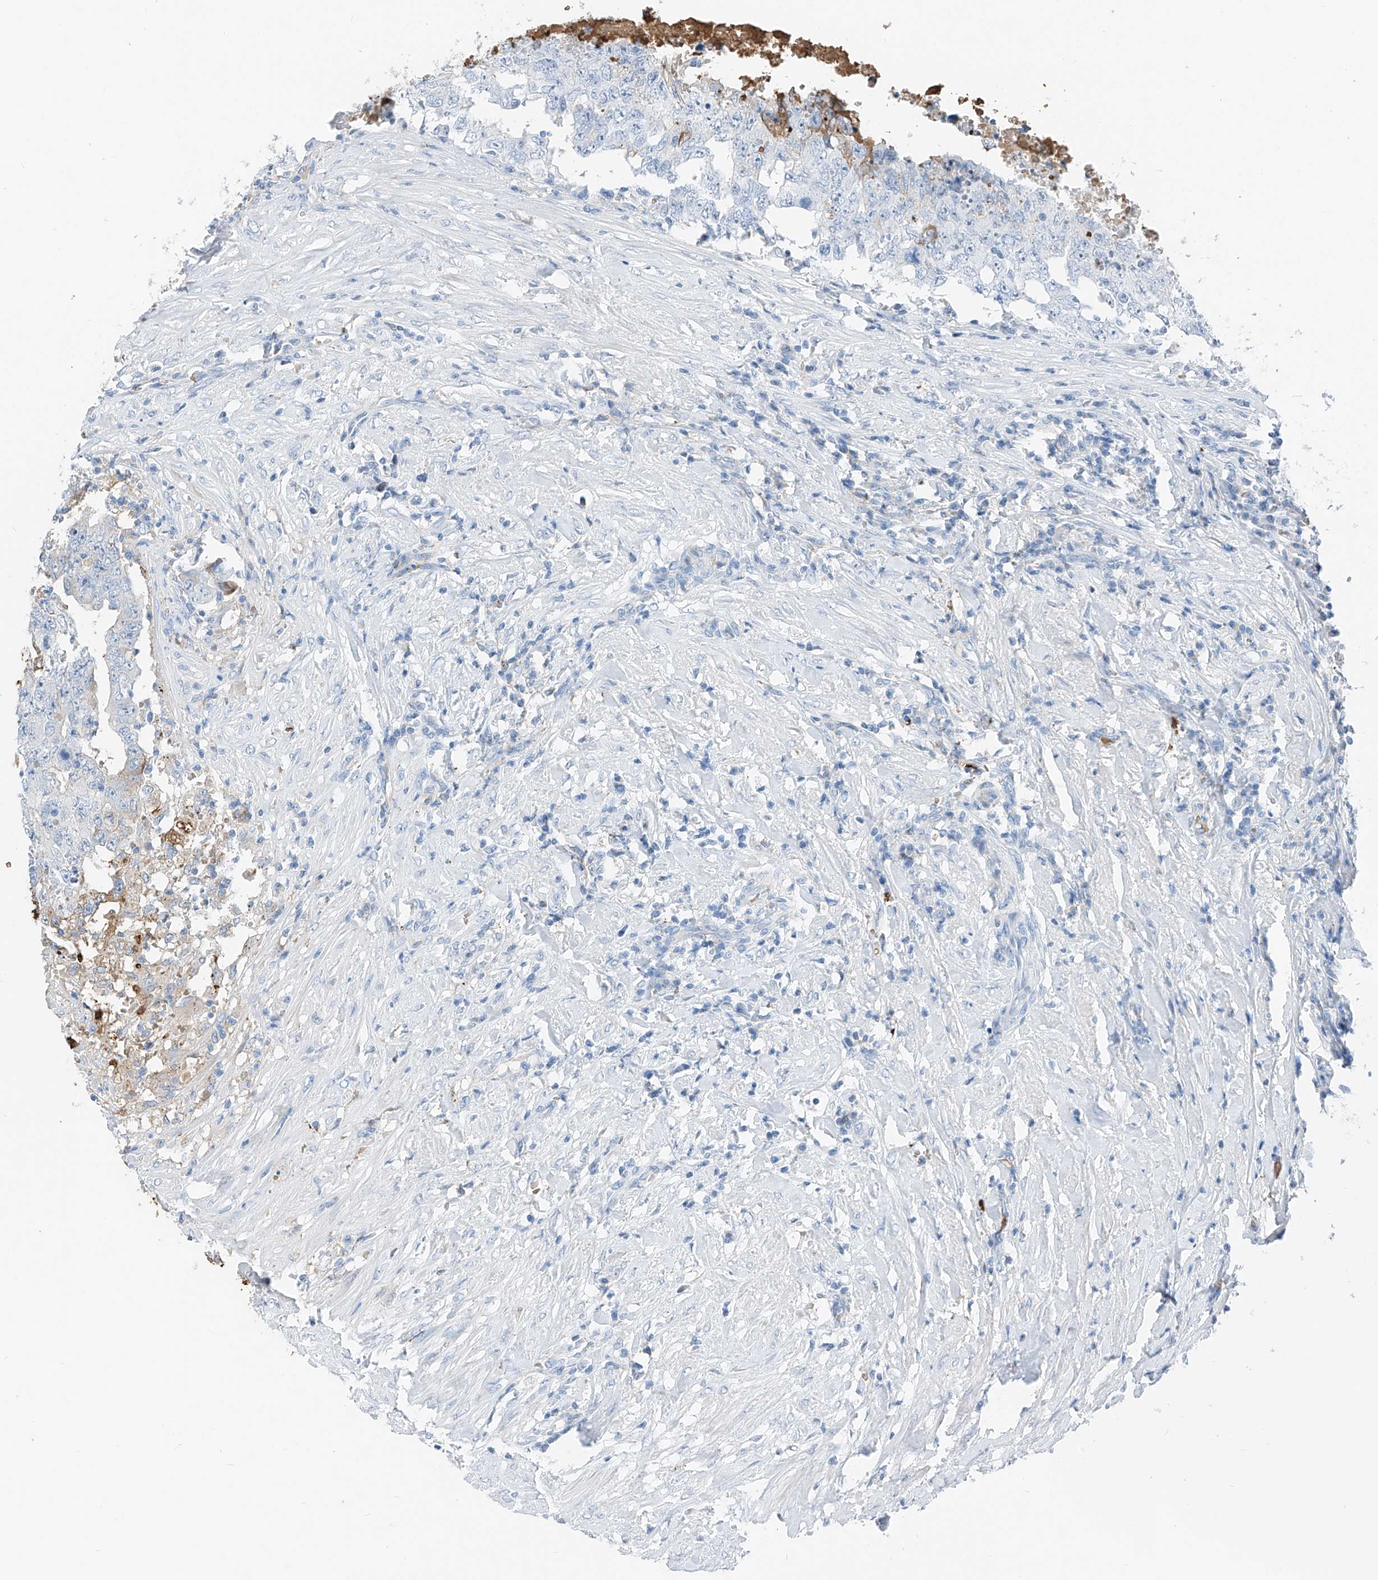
{"staining": {"intensity": "negative", "quantity": "none", "location": "none"}, "tissue": "testis cancer", "cell_type": "Tumor cells", "image_type": "cancer", "snomed": [{"axis": "morphology", "description": "Carcinoma, Embryonal, NOS"}, {"axis": "topography", "description": "Testis"}], "caption": "Immunohistochemical staining of human embryonal carcinoma (testis) displays no significant positivity in tumor cells.", "gene": "PRSS23", "patient": {"sex": "male", "age": 26}}